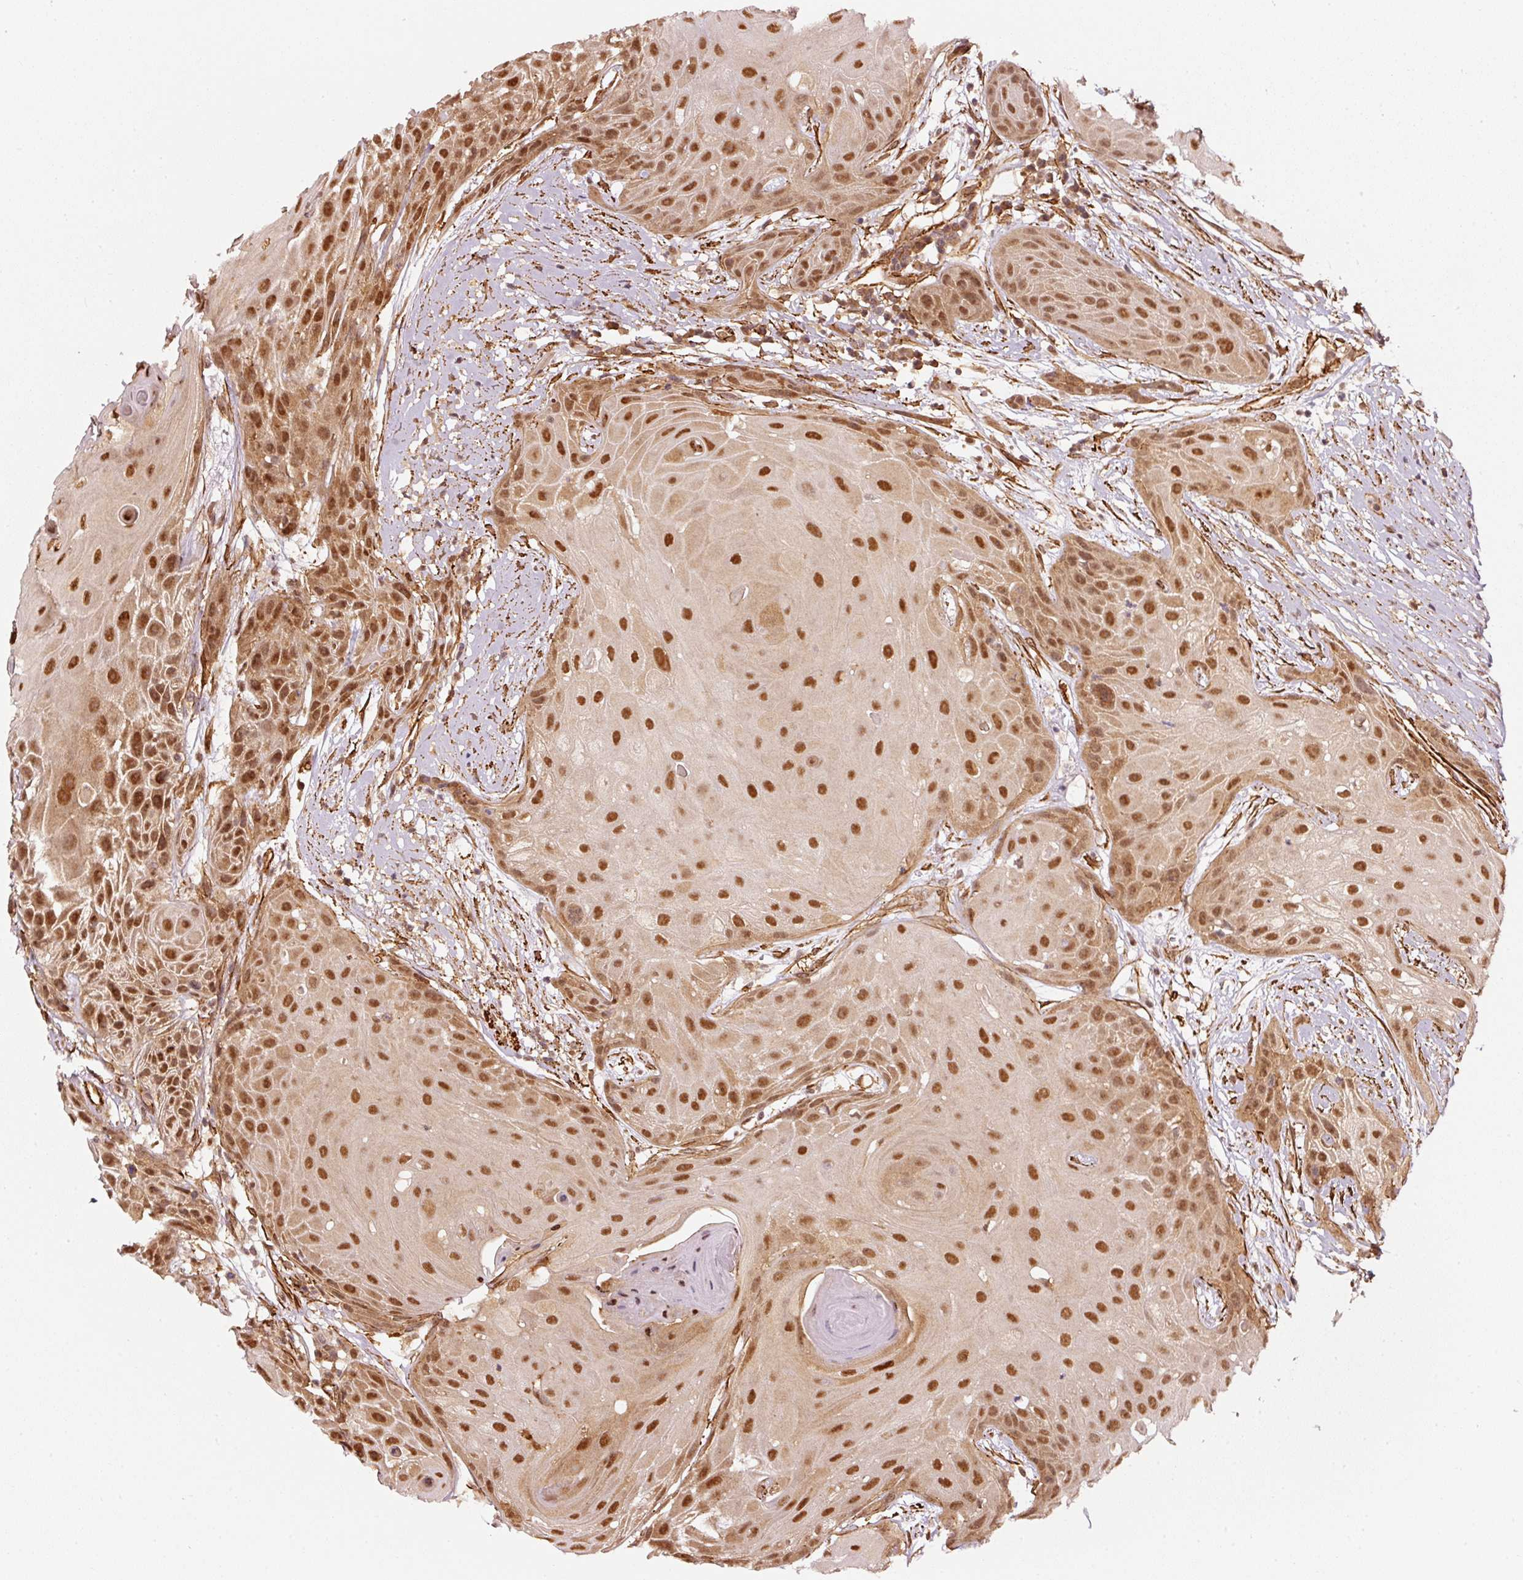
{"staining": {"intensity": "moderate", "quantity": ">75%", "location": "nuclear"}, "tissue": "head and neck cancer", "cell_type": "Tumor cells", "image_type": "cancer", "snomed": [{"axis": "morphology", "description": "Squamous cell carcinoma, NOS"}, {"axis": "topography", "description": "Head-Neck"}], "caption": "This micrograph shows immunohistochemistry staining of head and neck cancer (squamous cell carcinoma), with medium moderate nuclear staining in about >75% of tumor cells.", "gene": "PSMD1", "patient": {"sex": "female", "age": 73}}